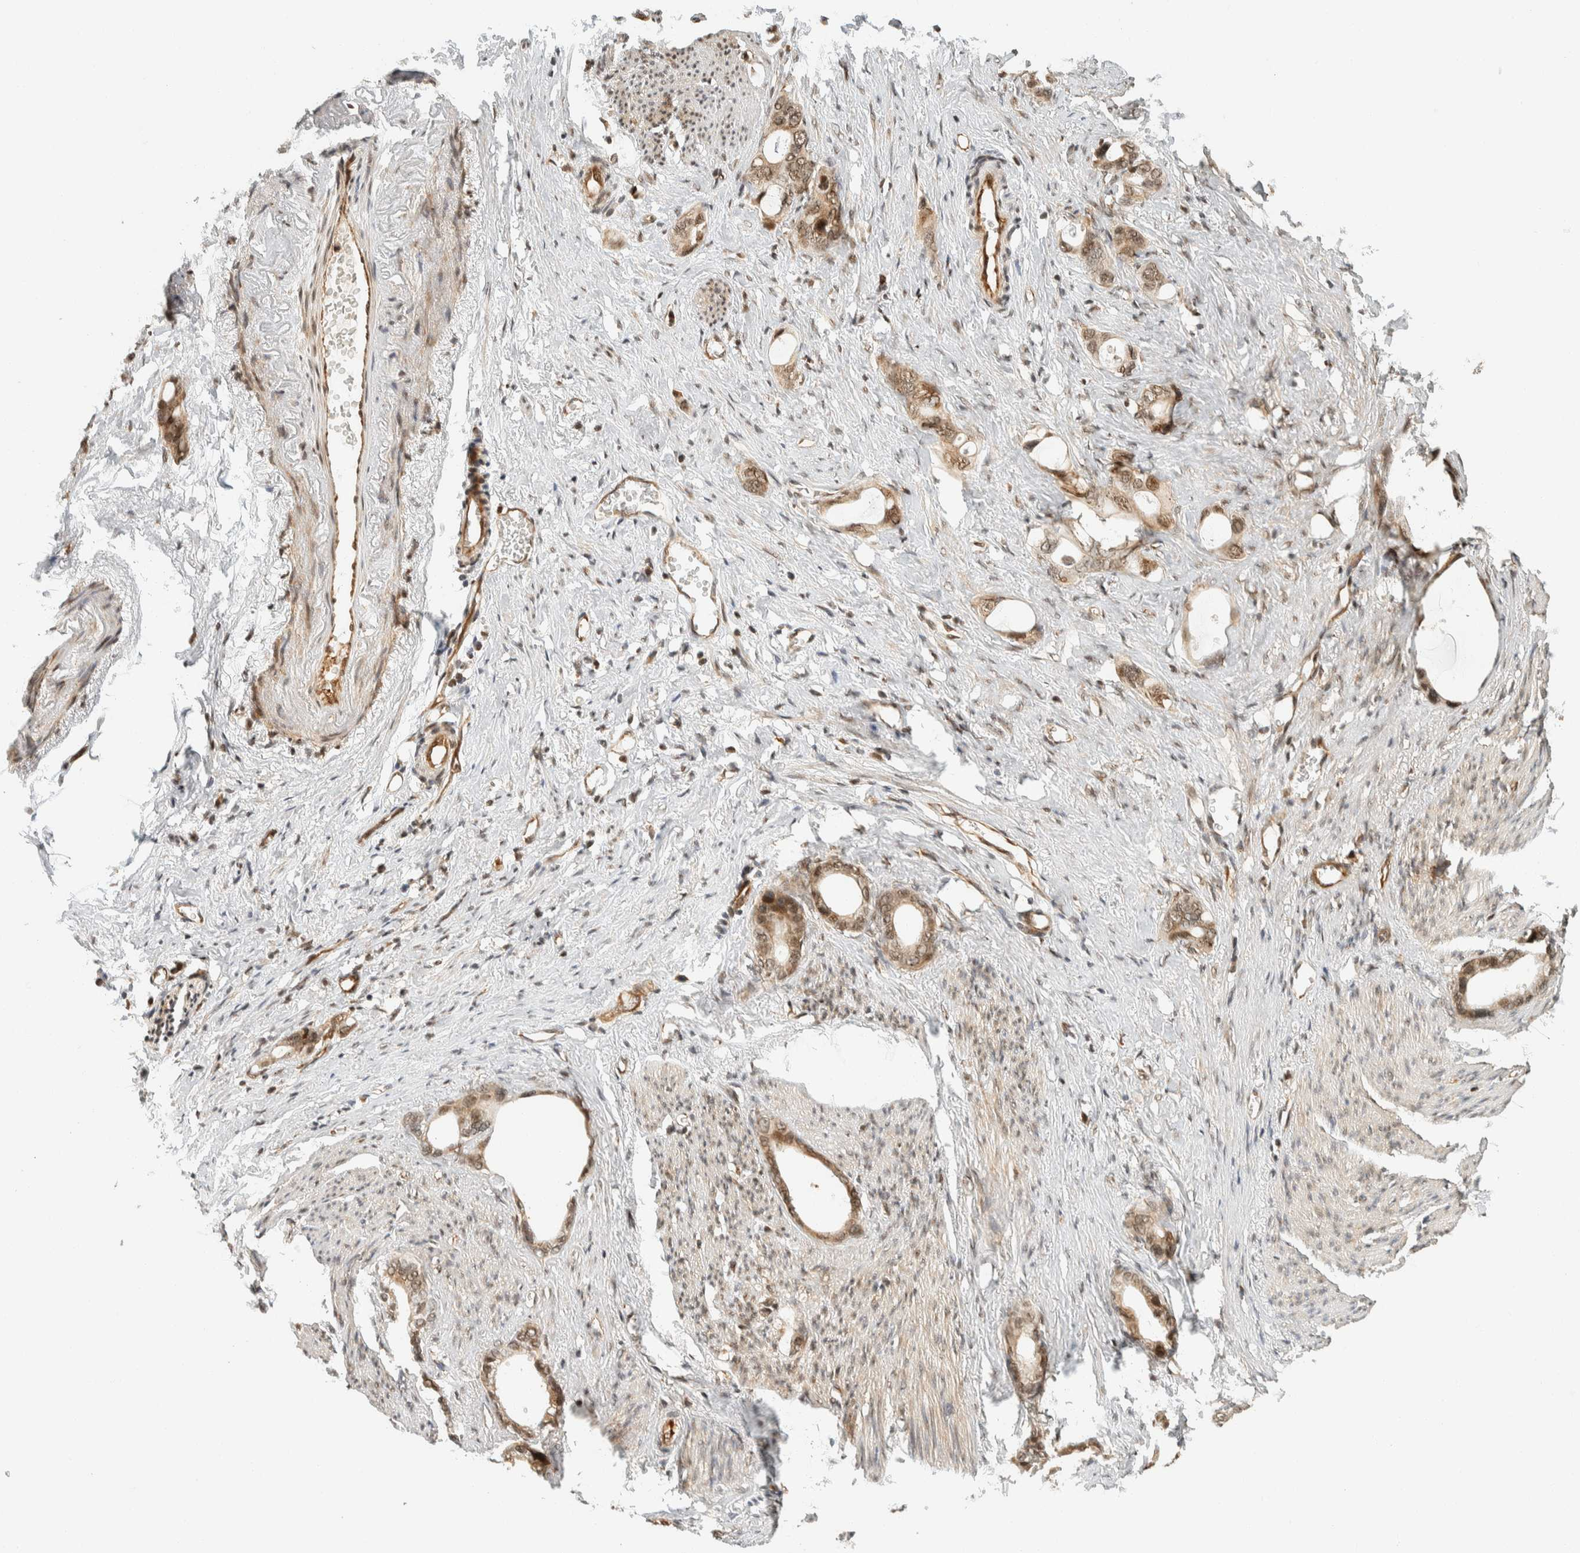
{"staining": {"intensity": "moderate", "quantity": ">75%", "location": "cytoplasmic/membranous,nuclear"}, "tissue": "stomach cancer", "cell_type": "Tumor cells", "image_type": "cancer", "snomed": [{"axis": "morphology", "description": "Adenocarcinoma, NOS"}, {"axis": "topography", "description": "Stomach"}], "caption": "Approximately >75% of tumor cells in stomach cancer demonstrate moderate cytoplasmic/membranous and nuclear protein expression as visualized by brown immunohistochemical staining.", "gene": "SIK1", "patient": {"sex": "female", "age": 75}}